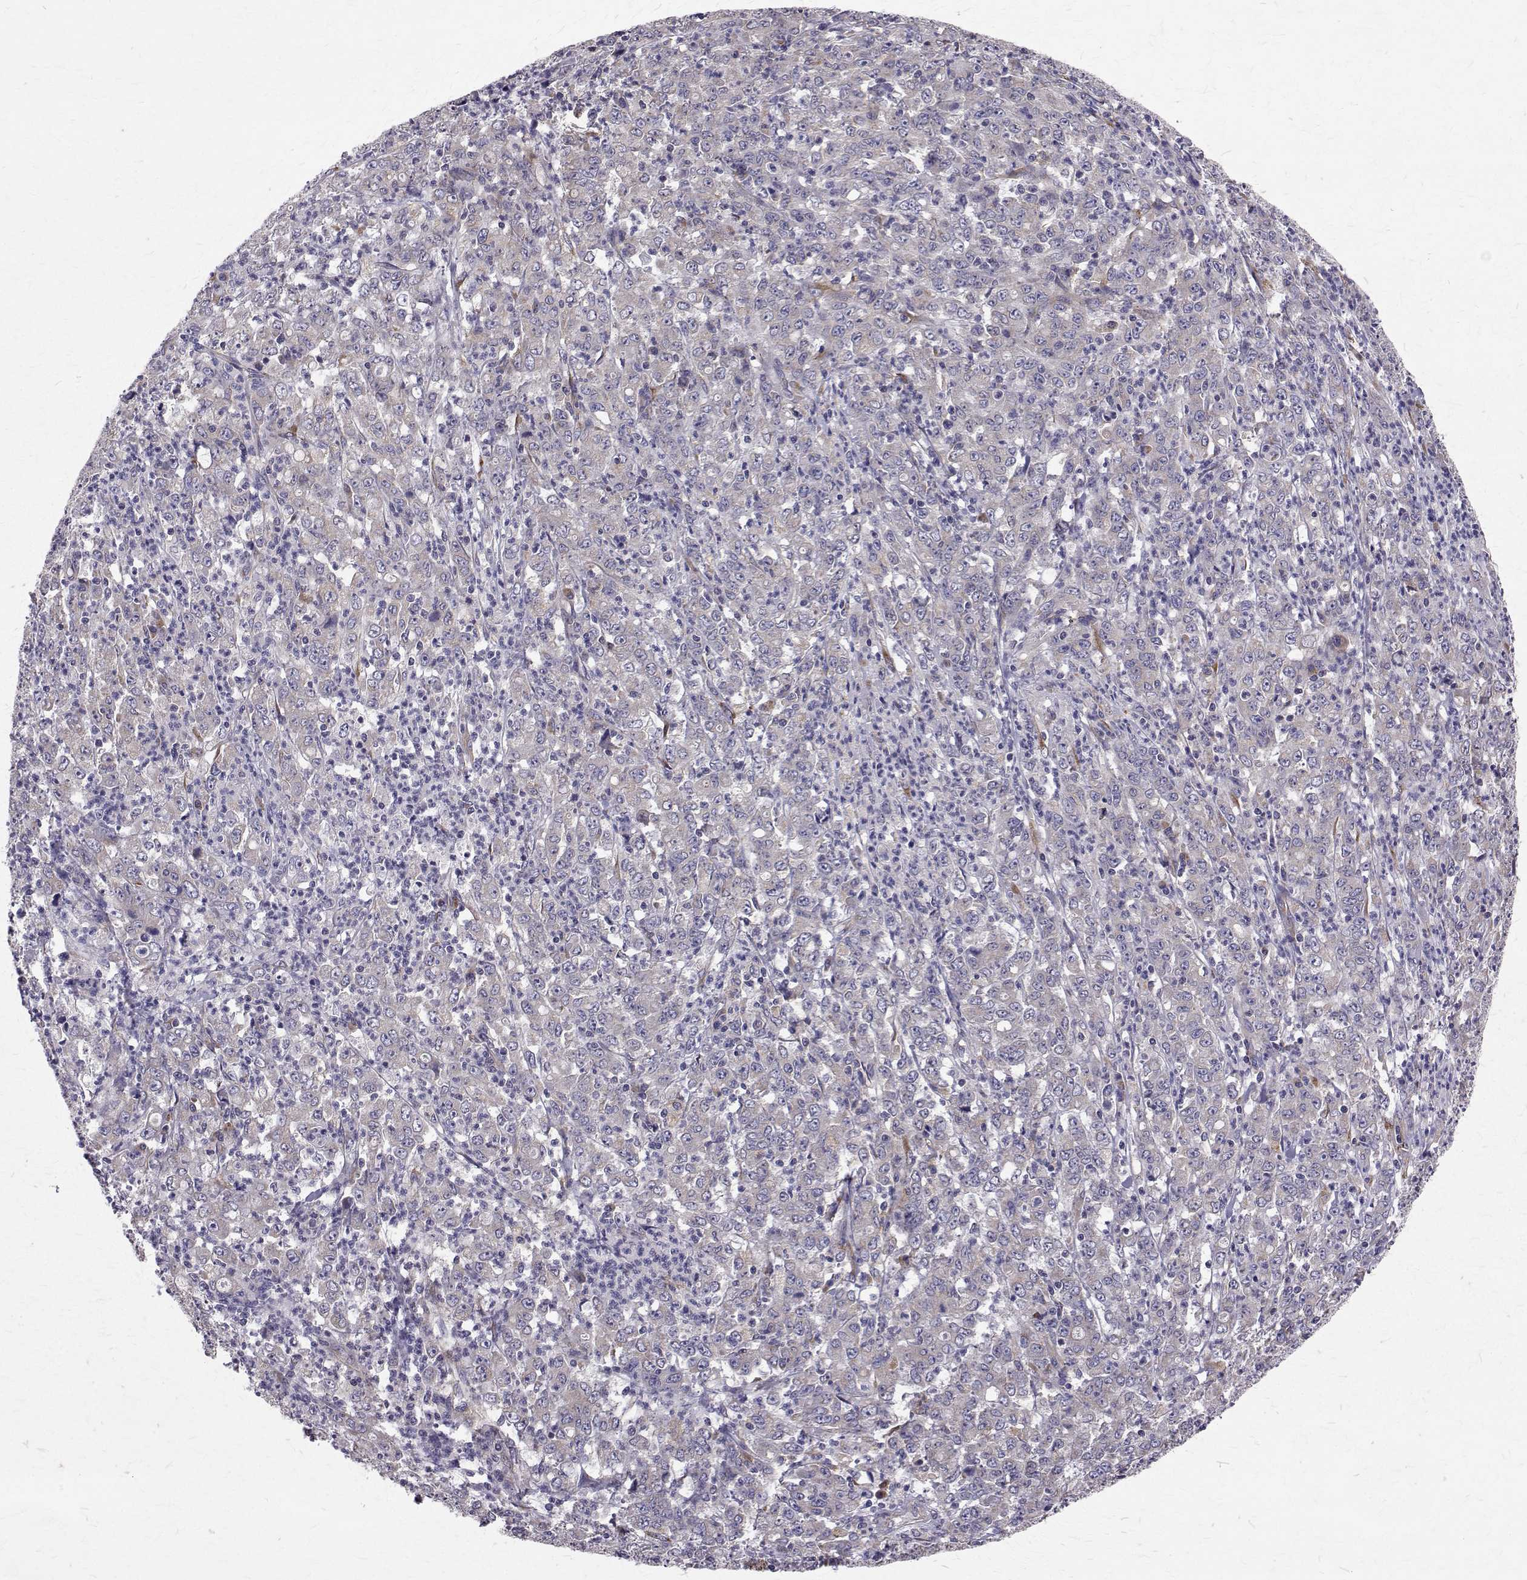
{"staining": {"intensity": "negative", "quantity": "none", "location": "none"}, "tissue": "stomach cancer", "cell_type": "Tumor cells", "image_type": "cancer", "snomed": [{"axis": "morphology", "description": "Adenocarcinoma, NOS"}, {"axis": "topography", "description": "Stomach, lower"}], "caption": "IHC micrograph of human adenocarcinoma (stomach) stained for a protein (brown), which displays no staining in tumor cells.", "gene": "ARFGAP1", "patient": {"sex": "female", "age": 71}}